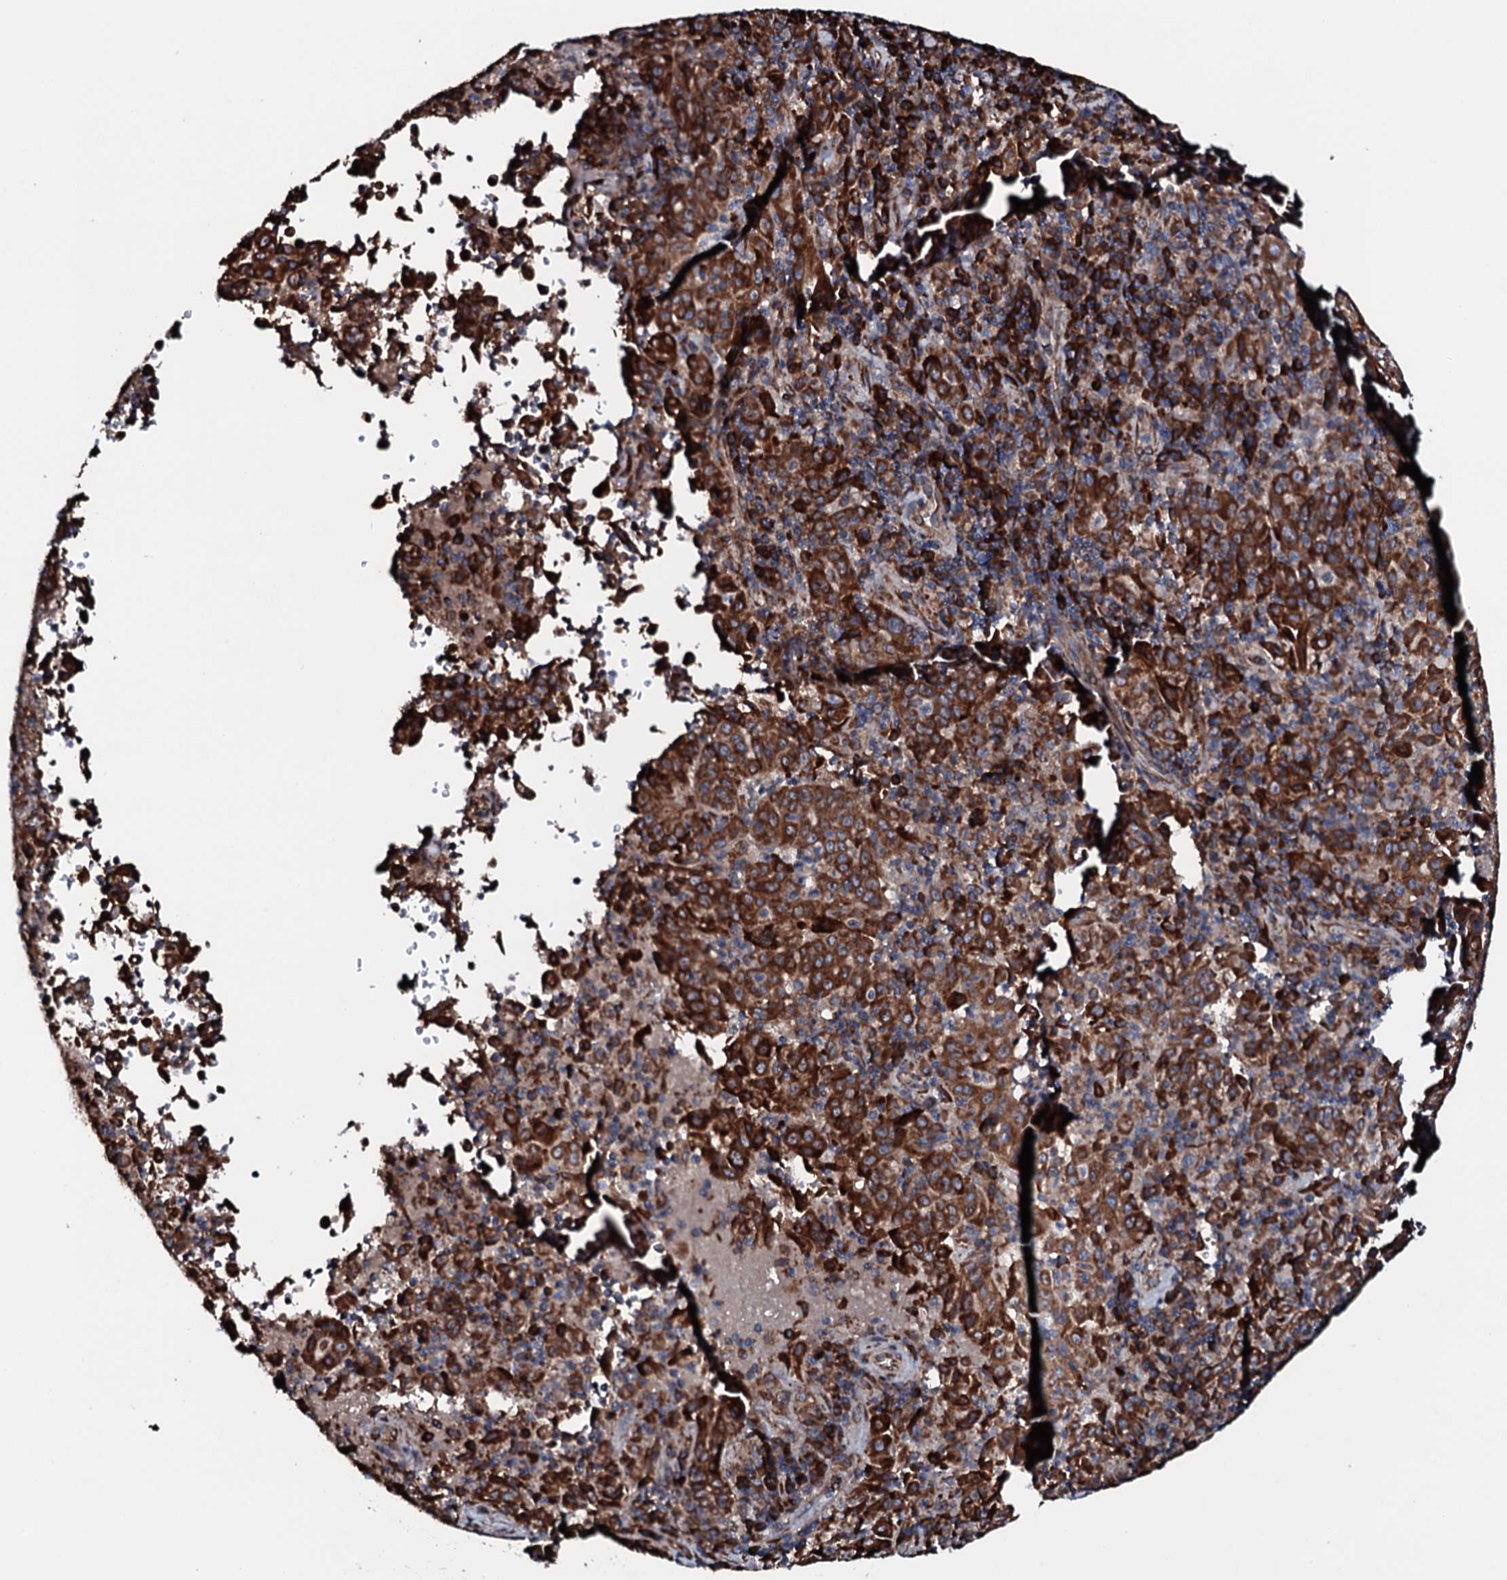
{"staining": {"intensity": "strong", "quantity": ">75%", "location": "cytoplasmic/membranous"}, "tissue": "pancreatic cancer", "cell_type": "Tumor cells", "image_type": "cancer", "snomed": [{"axis": "morphology", "description": "Adenocarcinoma, NOS"}, {"axis": "topography", "description": "Pancreas"}], "caption": "Strong cytoplasmic/membranous staining is appreciated in approximately >75% of tumor cells in pancreatic cancer.", "gene": "RAB12", "patient": {"sex": "male", "age": 63}}